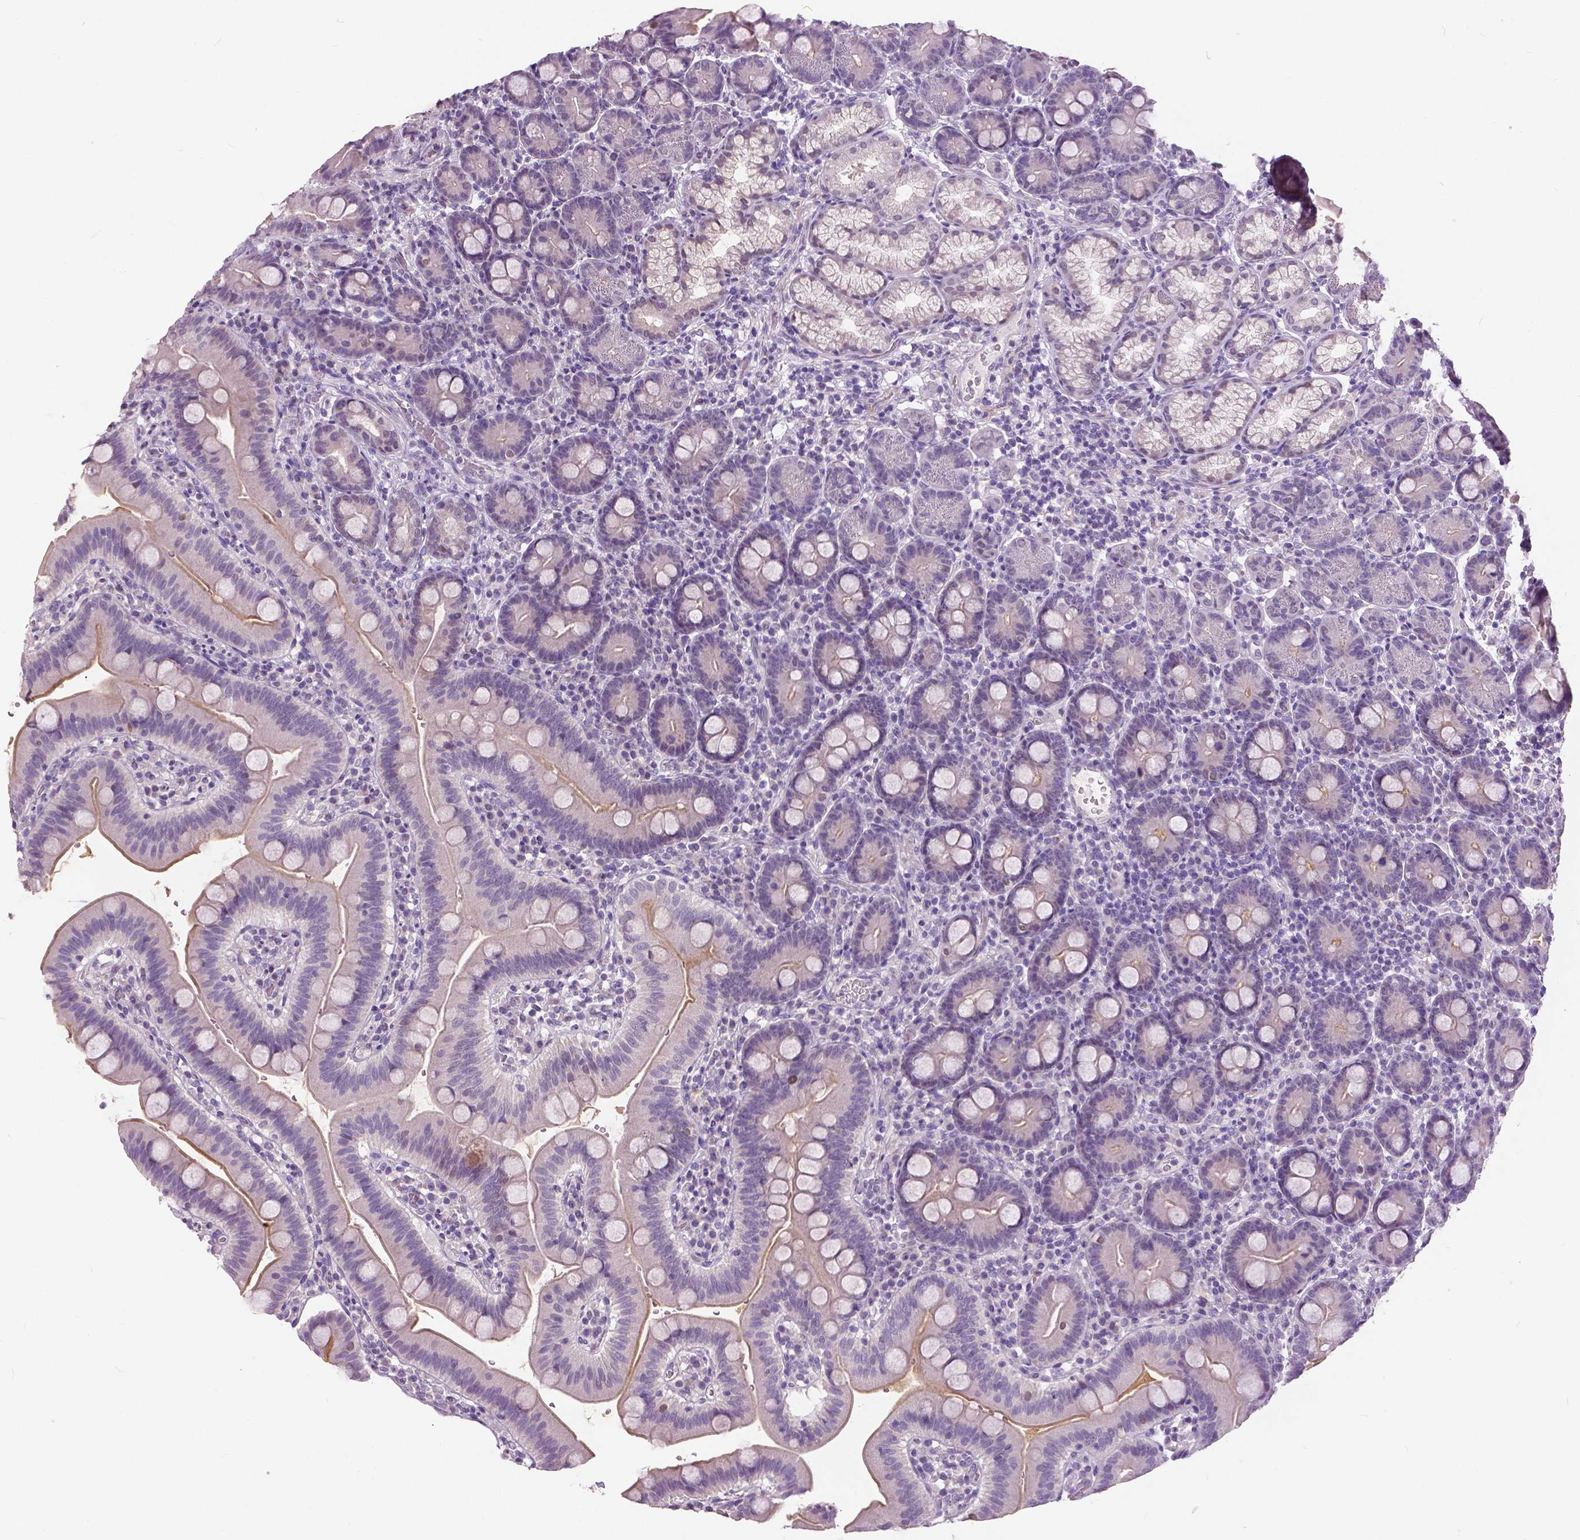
{"staining": {"intensity": "moderate", "quantity": "25%-75%", "location": "cytoplasmic/membranous"}, "tissue": "duodenum", "cell_type": "Glandular cells", "image_type": "normal", "snomed": [{"axis": "morphology", "description": "Normal tissue, NOS"}, {"axis": "topography", "description": "Pancreas"}, {"axis": "topography", "description": "Duodenum"}], "caption": "Protein analysis of unremarkable duodenum shows moderate cytoplasmic/membranous positivity in approximately 25%-75% of glandular cells. (Brightfield microscopy of DAB IHC at high magnification).", "gene": "FOXA1", "patient": {"sex": "male", "age": 59}}